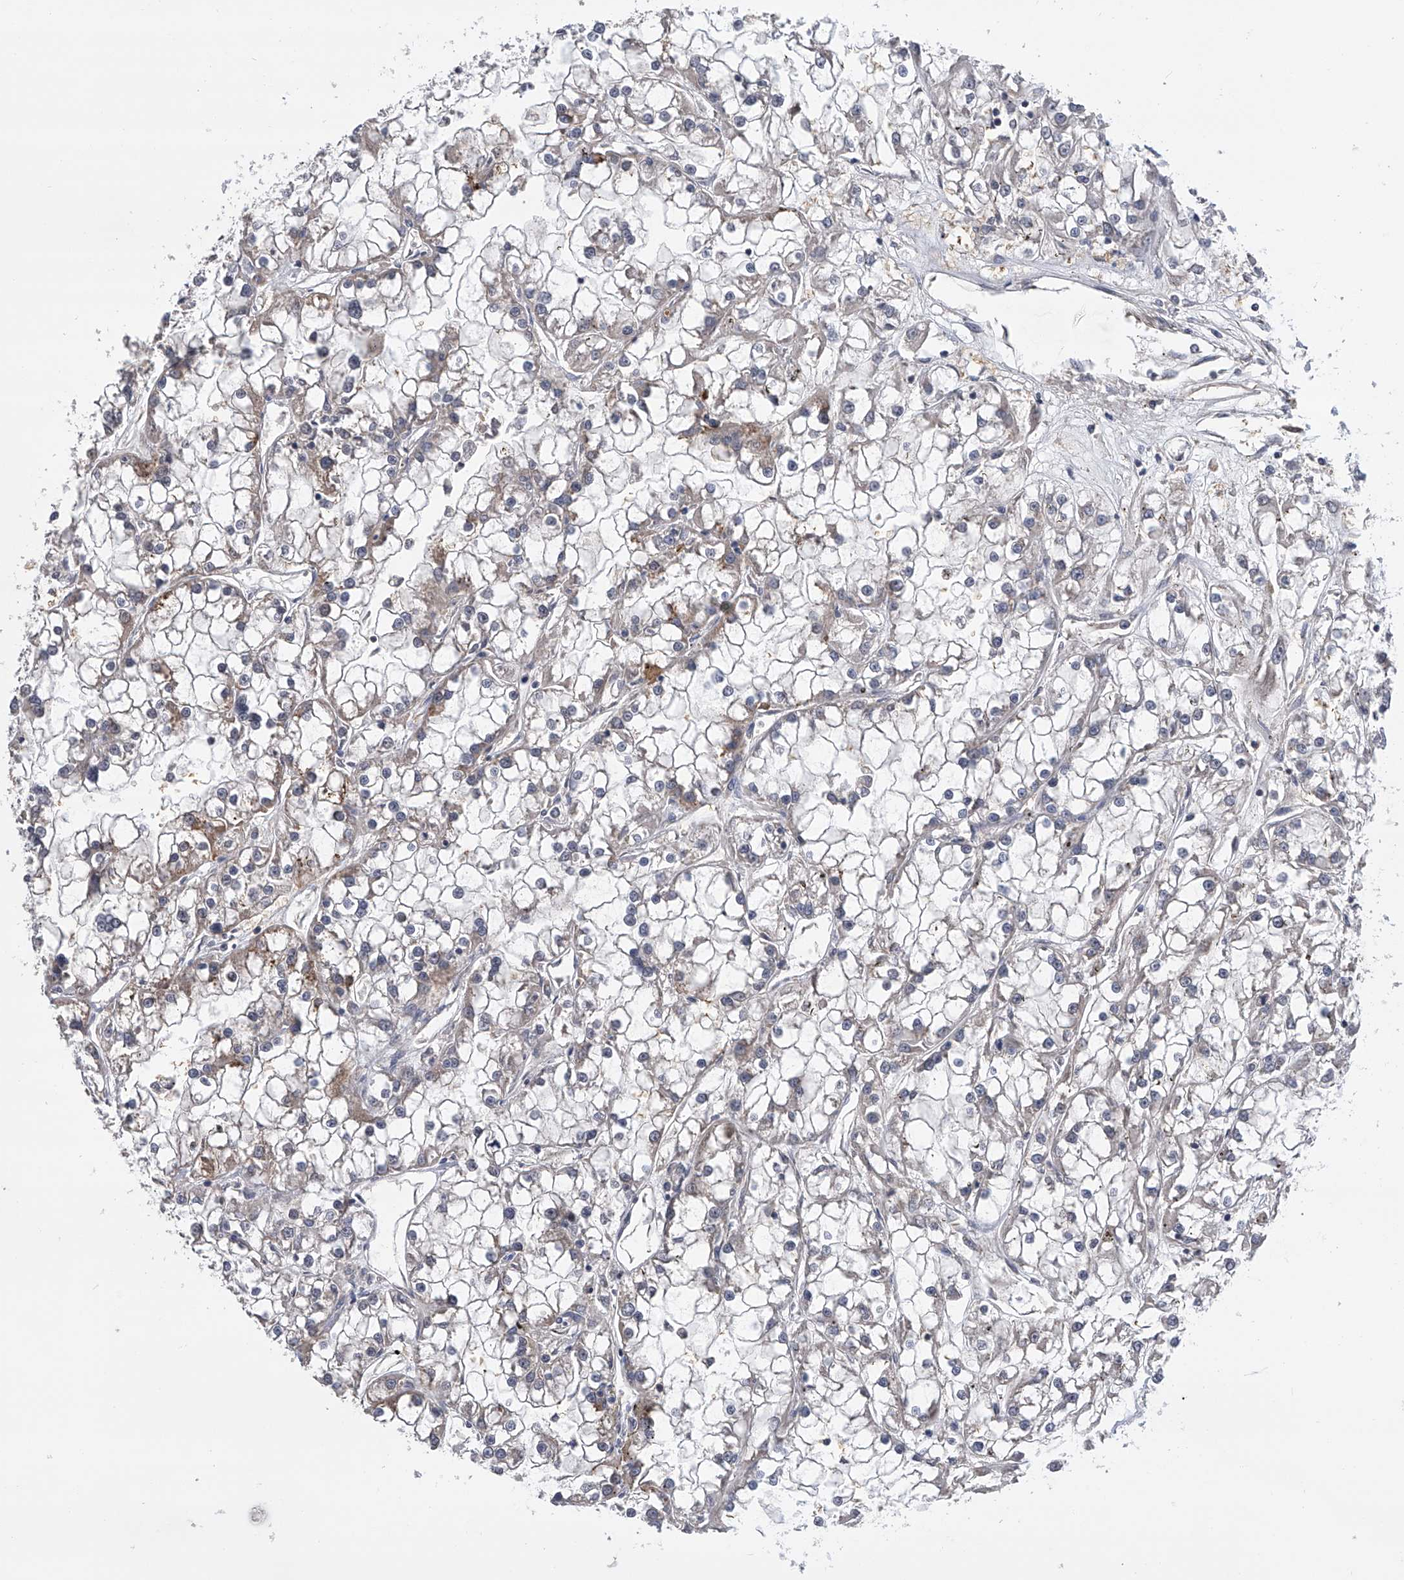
{"staining": {"intensity": "weak", "quantity": "<25%", "location": "cytoplasmic/membranous"}, "tissue": "renal cancer", "cell_type": "Tumor cells", "image_type": "cancer", "snomed": [{"axis": "morphology", "description": "Adenocarcinoma, NOS"}, {"axis": "topography", "description": "Kidney"}], "caption": "Tumor cells are negative for protein expression in human renal adenocarcinoma.", "gene": "SPOCK1", "patient": {"sex": "female", "age": 52}}